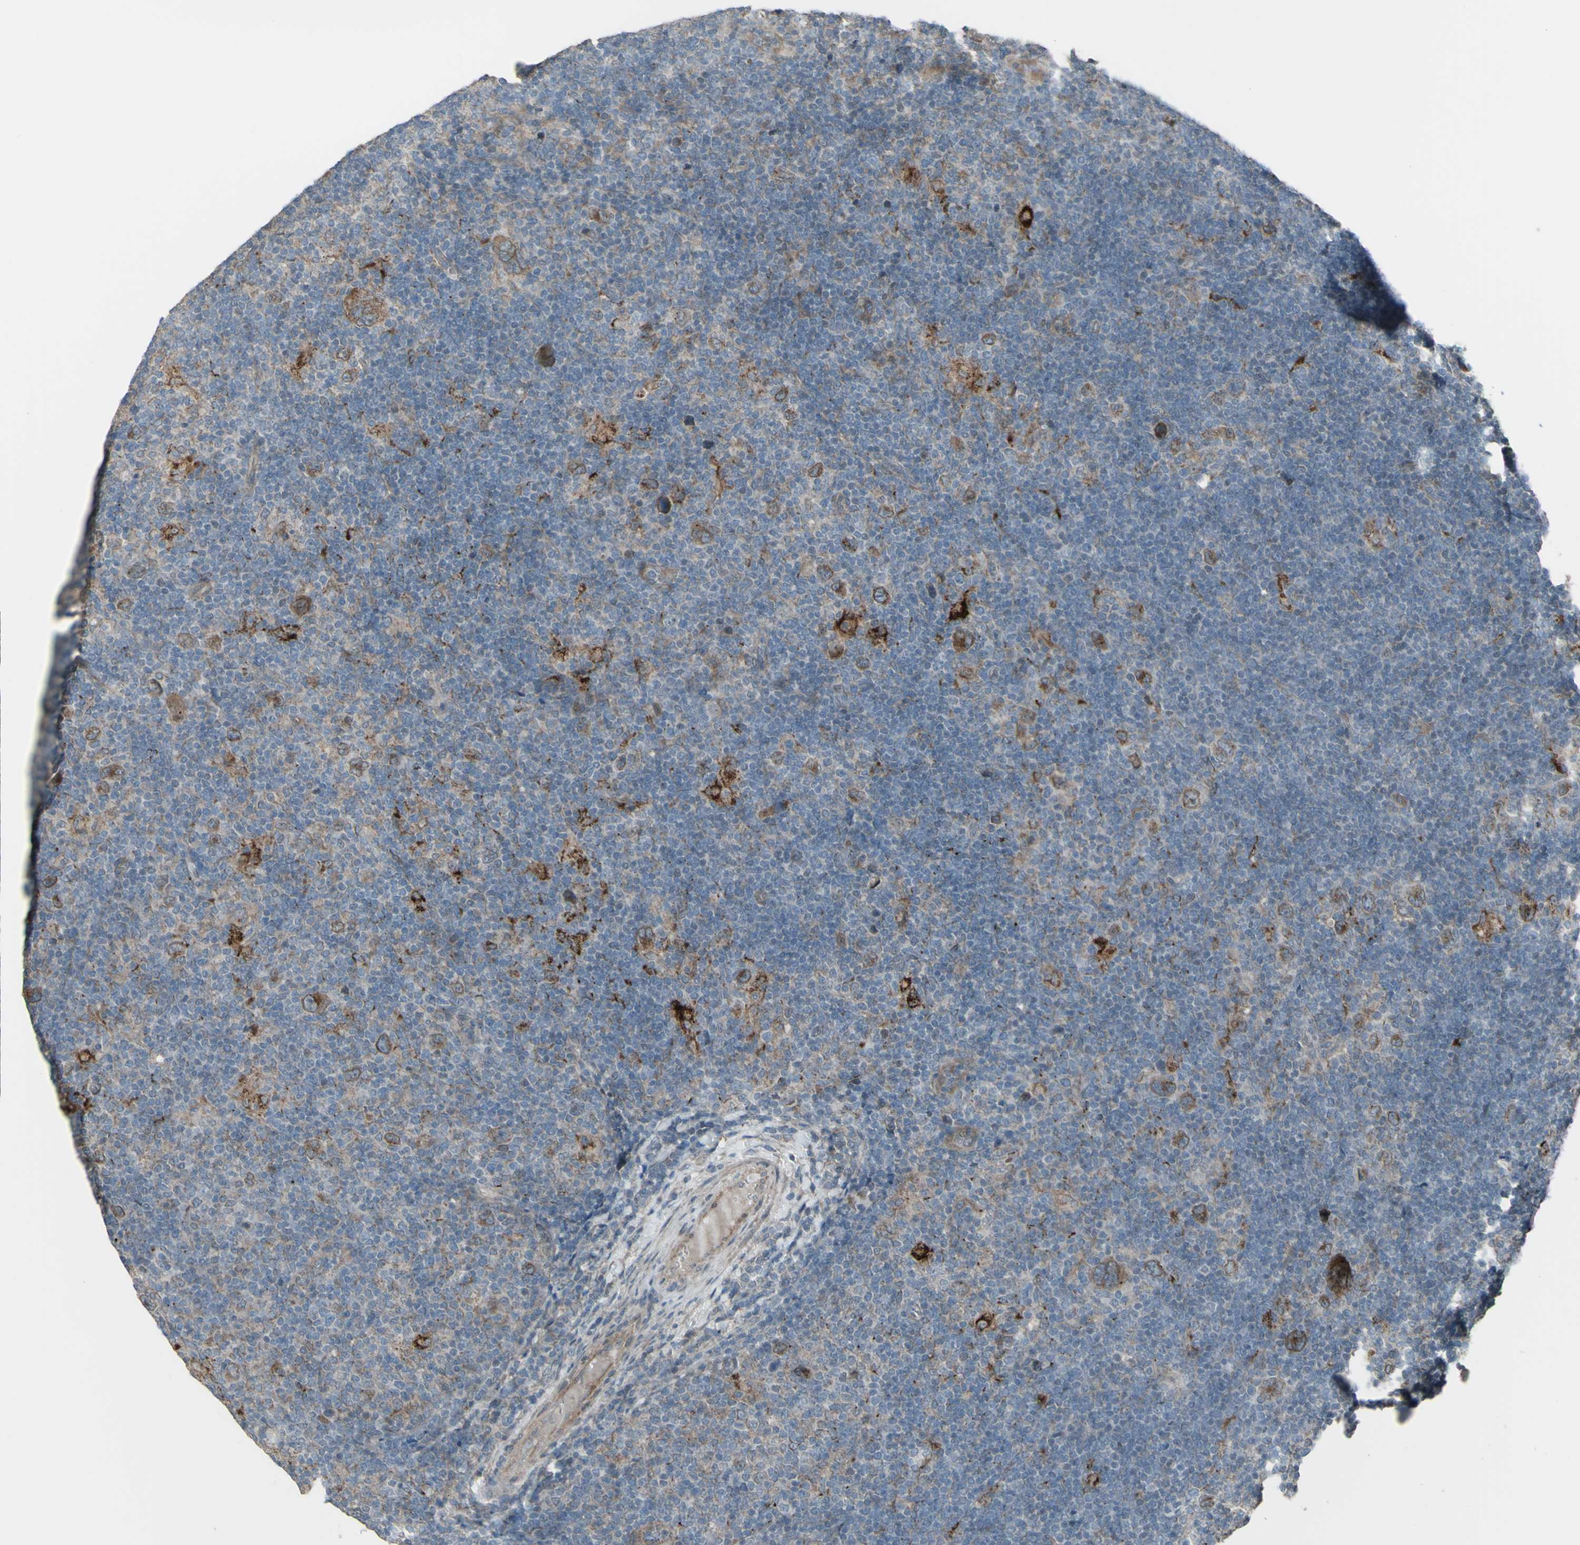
{"staining": {"intensity": "moderate", "quantity": ">75%", "location": "cytoplasmic/membranous"}, "tissue": "lymphoma", "cell_type": "Tumor cells", "image_type": "cancer", "snomed": [{"axis": "morphology", "description": "Hodgkin's disease, NOS"}, {"axis": "topography", "description": "Lymph node"}], "caption": "Immunohistochemical staining of human lymphoma displays moderate cytoplasmic/membranous protein staining in about >75% of tumor cells. The staining was performed using DAB (3,3'-diaminobenzidine), with brown indicating positive protein expression. Nuclei are stained blue with hematoxylin.", "gene": "GRAMD1B", "patient": {"sex": "female", "age": 57}}